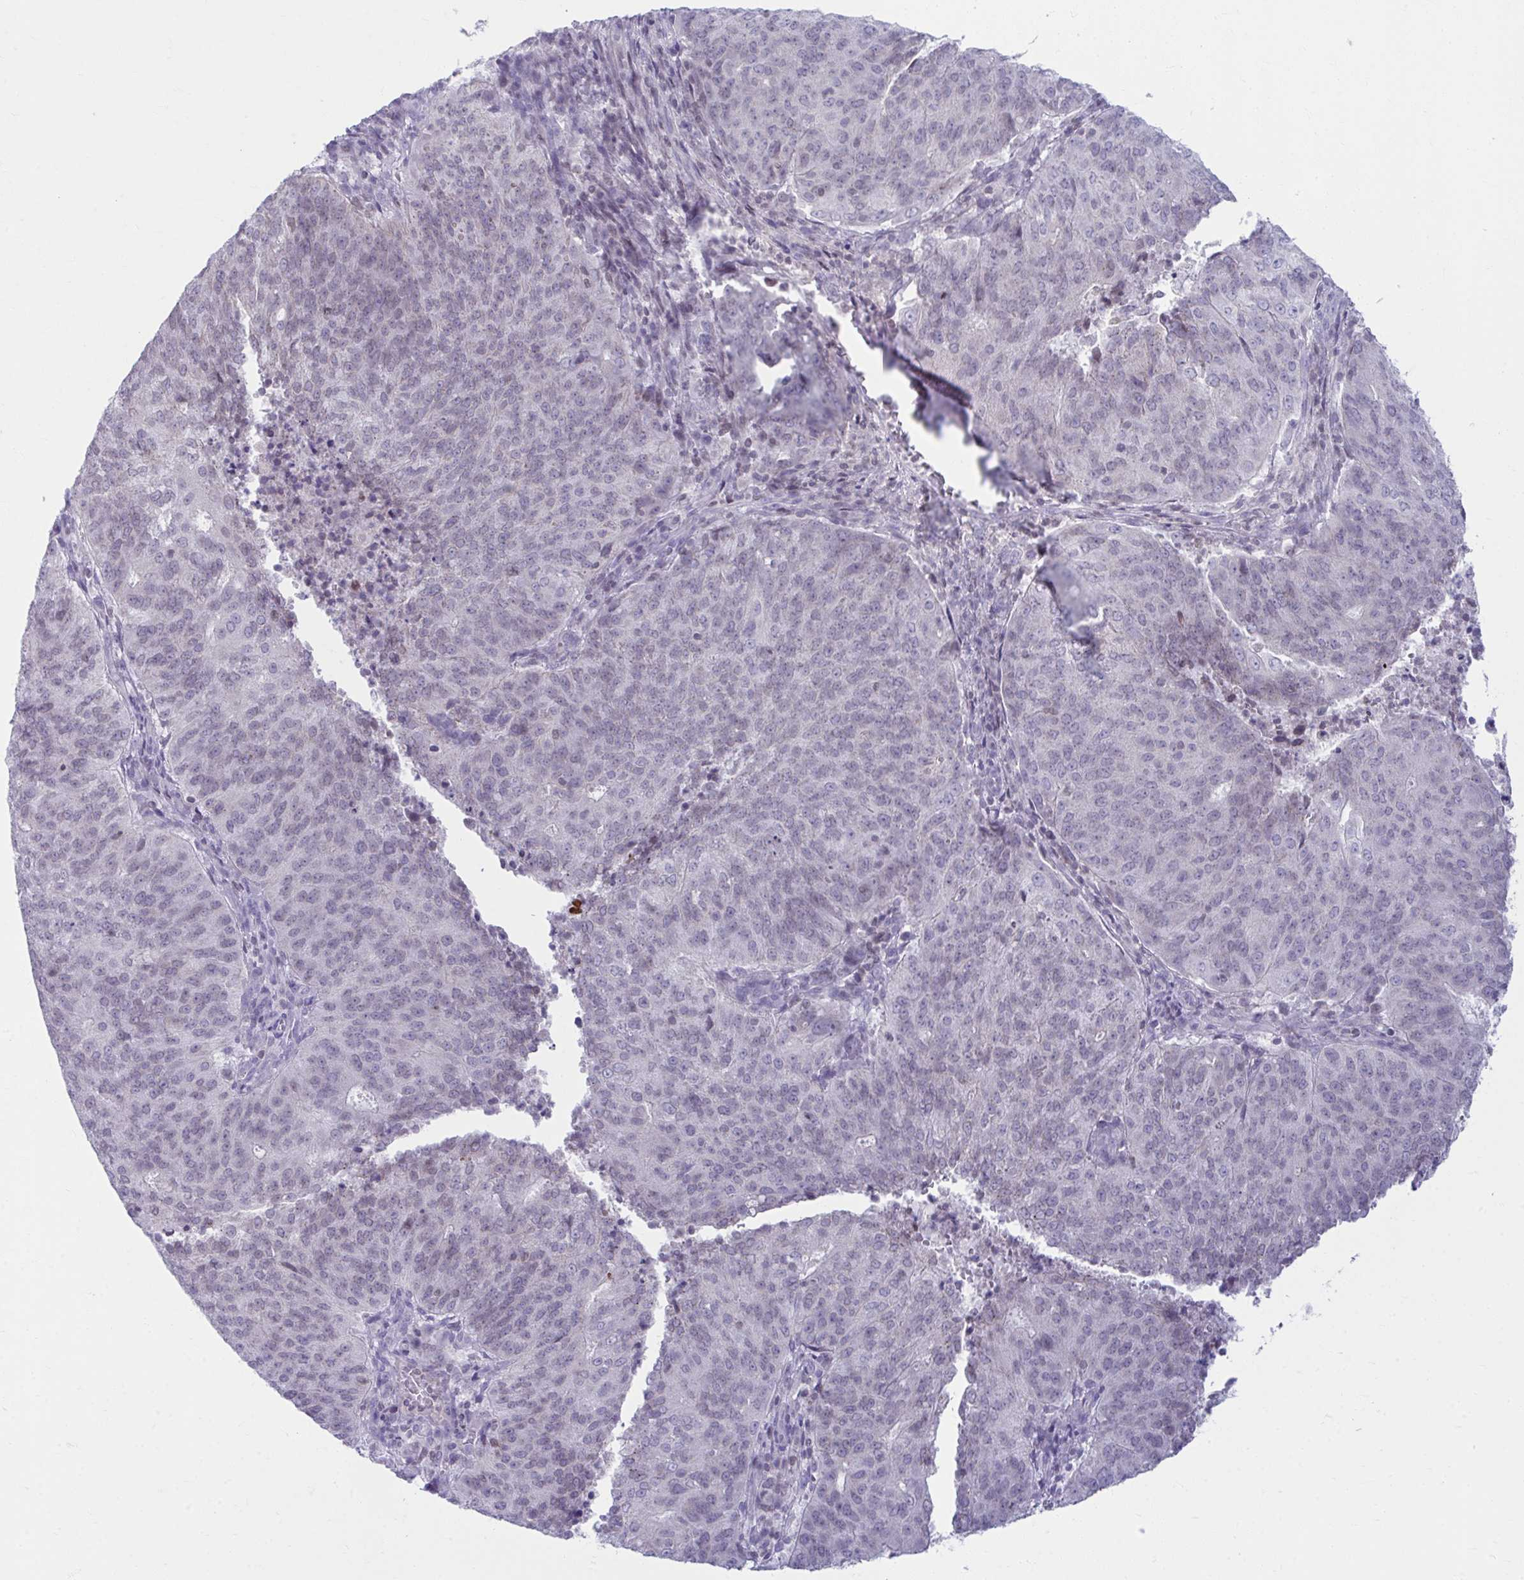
{"staining": {"intensity": "negative", "quantity": "none", "location": "none"}, "tissue": "endometrial cancer", "cell_type": "Tumor cells", "image_type": "cancer", "snomed": [{"axis": "morphology", "description": "Adenocarcinoma, NOS"}, {"axis": "topography", "description": "Endometrium"}], "caption": "This is an immunohistochemistry (IHC) photomicrograph of adenocarcinoma (endometrial). There is no positivity in tumor cells.", "gene": "OR7A5", "patient": {"sex": "female", "age": 82}}